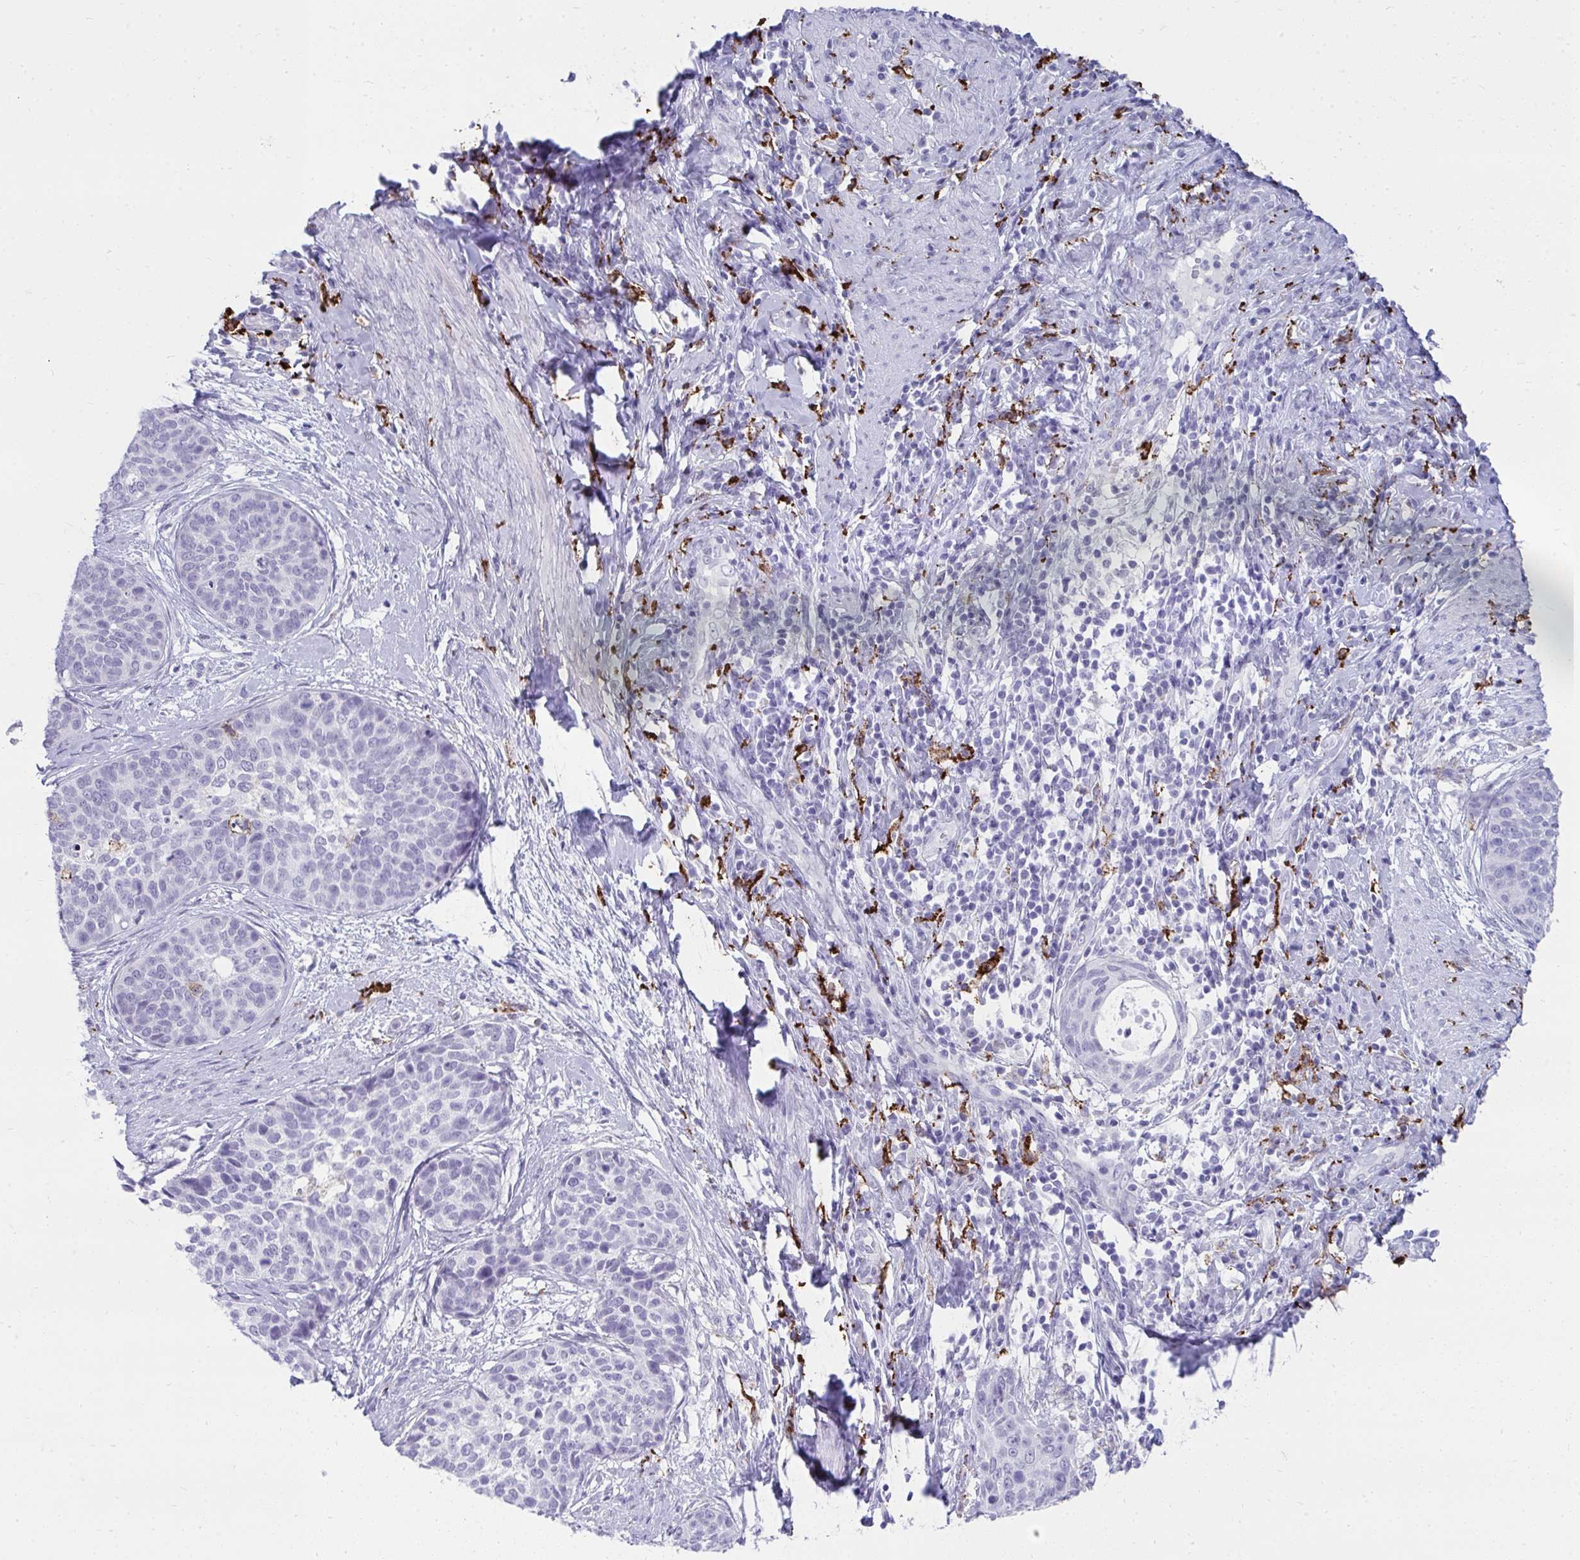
{"staining": {"intensity": "negative", "quantity": "none", "location": "none"}, "tissue": "cervical cancer", "cell_type": "Tumor cells", "image_type": "cancer", "snomed": [{"axis": "morphology", "description": "Squamous cell carcinoma, NOS"}, {"axis": "topography", "description": "Cervix"}], "caption": "DAB (3,3'-diaminobenzidine) immunohistochemical staining of human cervical squamous cell carcinoma exhibits no significant positivity in tumor cells.", "gene": "CD163", "patient": {"sex": "female", "age": 69}}